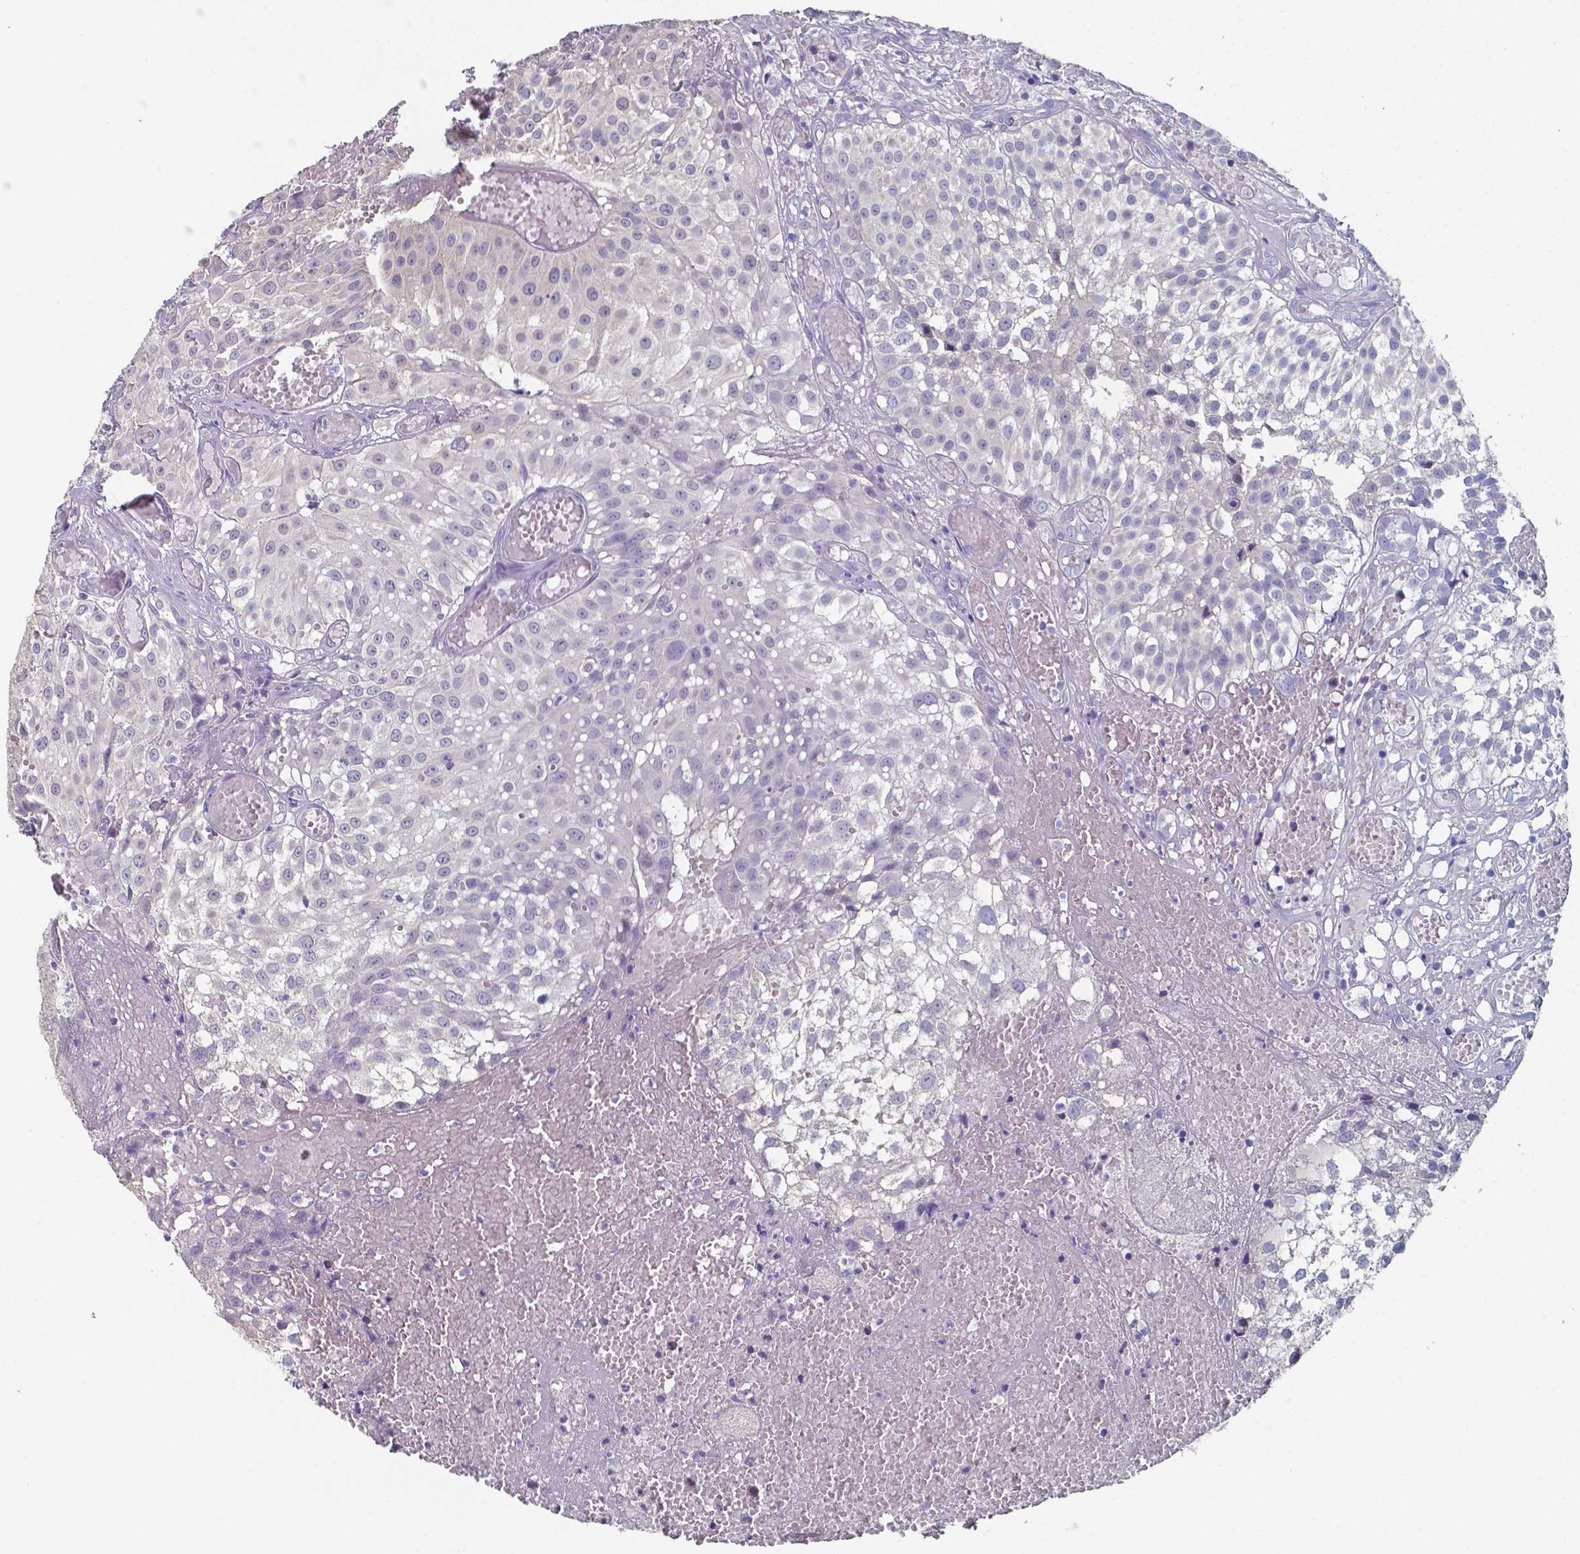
{"staining": {"intensity": "negative", "quantity": "none", "location": "none"}, "tissue": "urothelial cancer", "cell_type": "Tumor cells", "image_type": "cancer", "snomed": [{"axis": "morphology", "description": "Urothelial carcinoma, Low grade"}, {"axis": "topography", "description": "Urinary bladder"}], "caption": "This is an immunohistochemistry image of human urothelial cancer. There is no positivity in tumor cells.", "gene": "FOXJ1", "patient": {"sex": "male", "age": 79}}